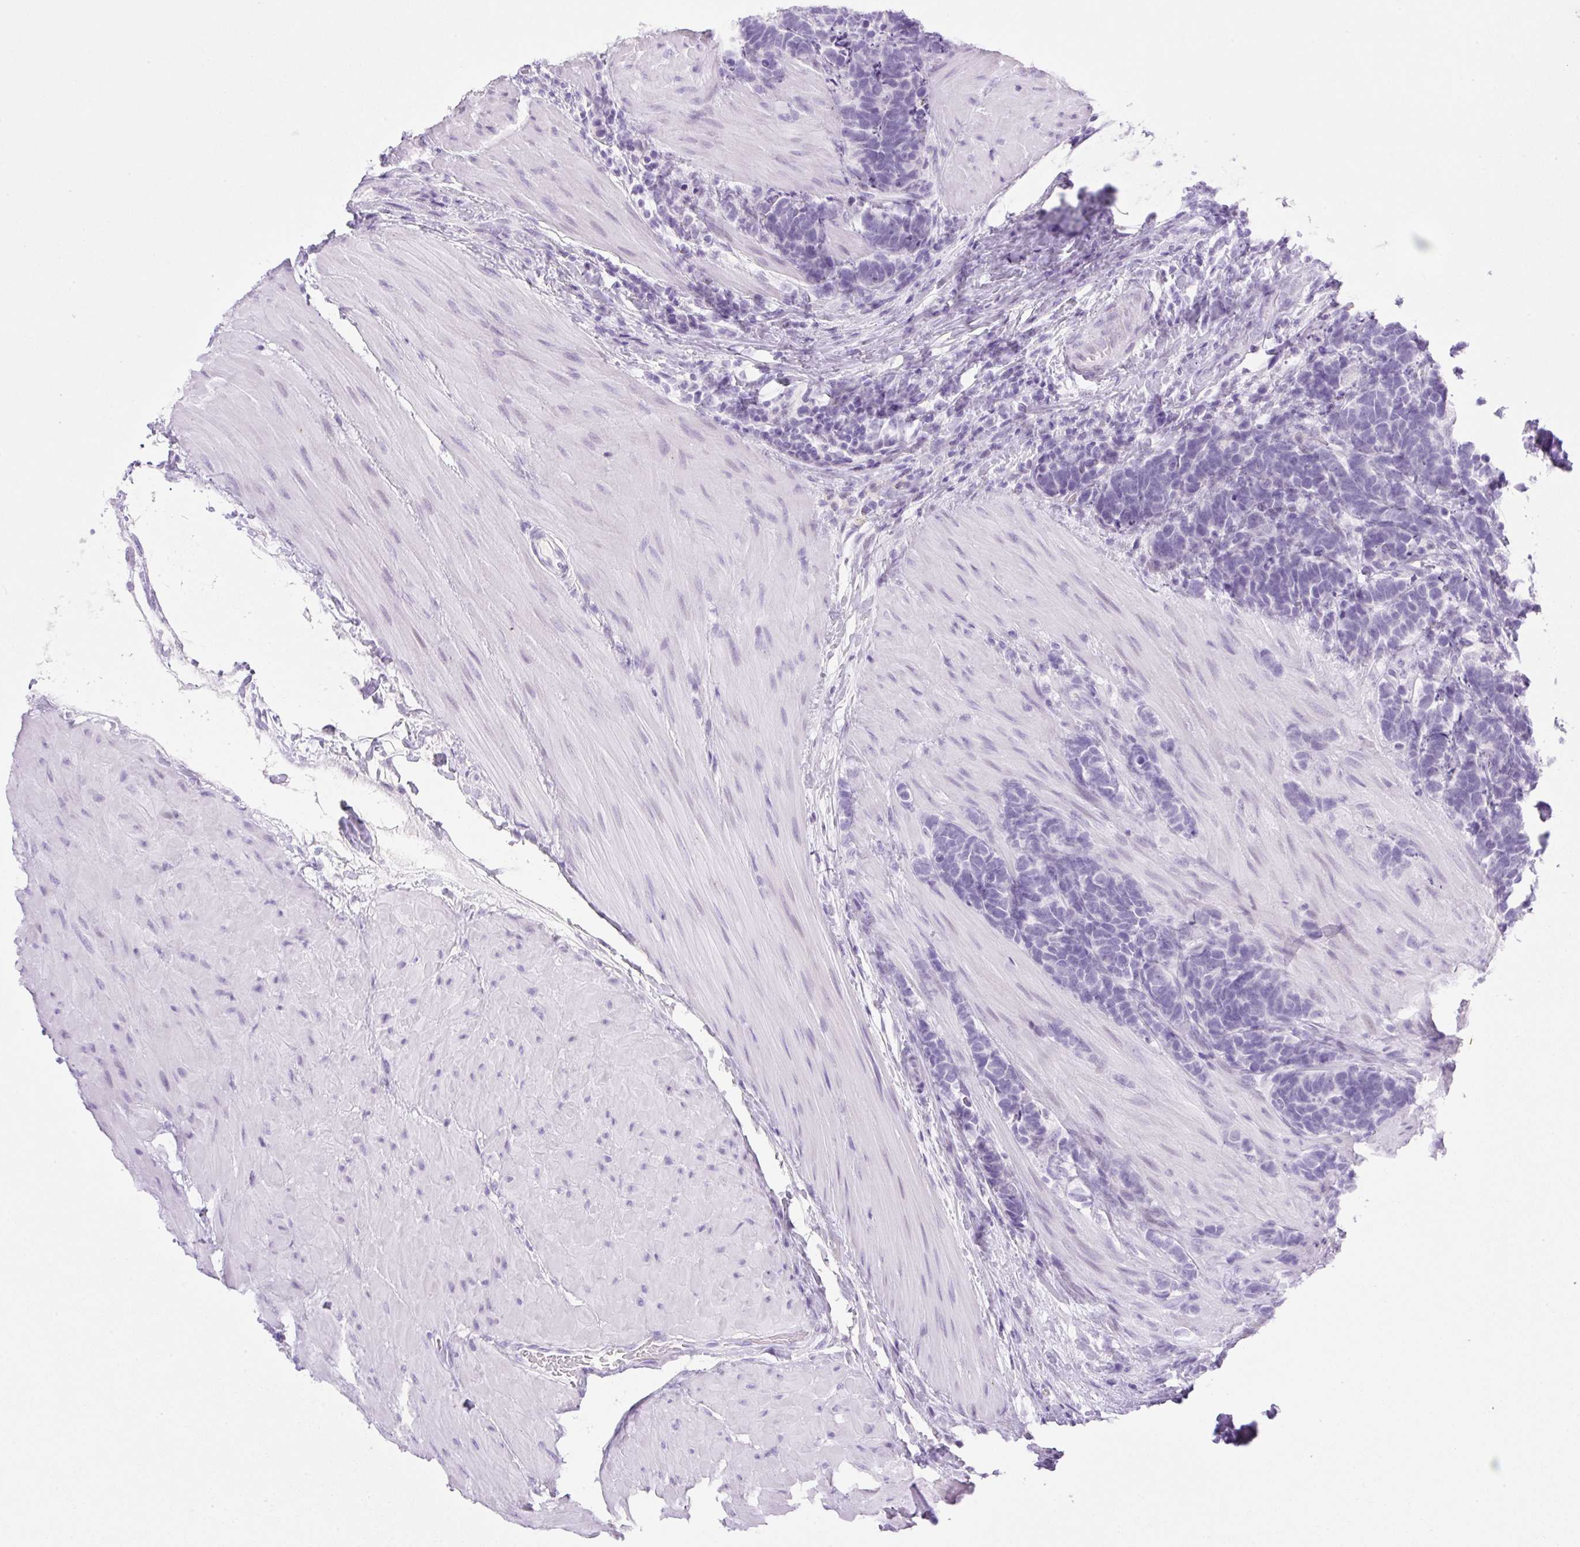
{"staining": {"intensity": "negative", "quantity": "none", "location": "none"}, "tissue": "carcinoid", "cell_type": "Tumor cells", "image_type": "cancer", "snomed": [{"axis": "morphology", "description": "Carcinoma, NOS"}, {"axis": "morphology", "description": "Carcinoid, malignant, NOS"}, {"axis": "topography", "description": "Urinary bladder"}], "caption": "Tumor cells show no significant positivity in carcinoid (malignant). The staining was performed using DAB (3,3'-diaminobenzidine) to visualize the protein expression in brown, while the nuclei were stained in blue with hematoxylin (Magnification: 20x).", "gene": "SPRR4", "patient": {"sex": "male", "age": 57}}